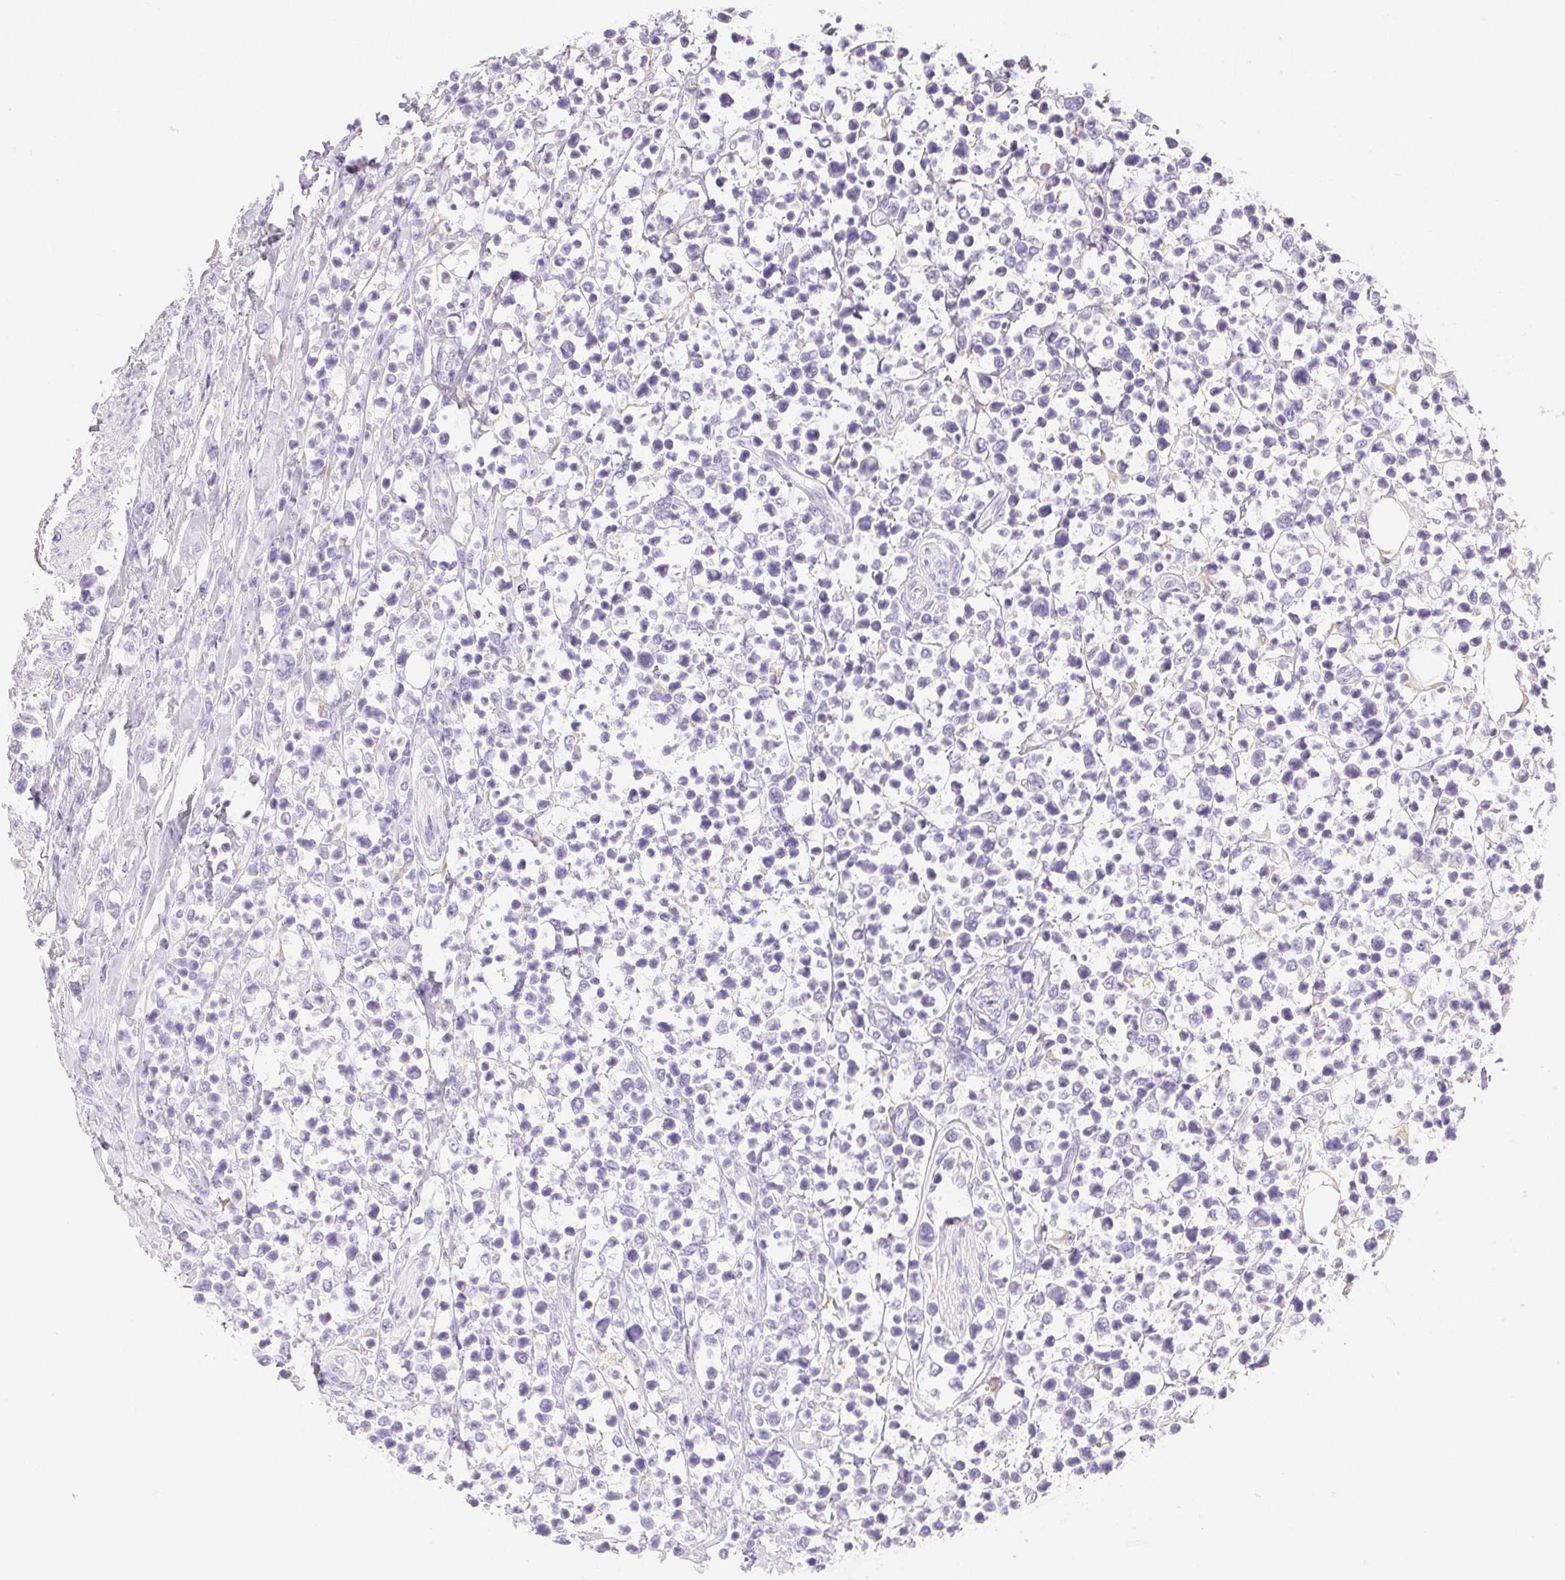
{"staining": {"intensity": "negative", "quantity": "none", "location": "none"}, "tissue": "lymphoma", "cell_type": "Tumor cells", "image_type": "cancer", "snomed": [{"axis": "morphology", "description": "Malignant lymphoma, non-Hodgkin's type, High grade"}, {"axis": "topography", "description": "Soft tissue"}], "caption": "This is a photomicrograph of immunohistochemistry staining of high-grade malignant lymphoma, non-Hodgkin's type, which shows no staining in tumor cells.", "gene": "ATP6V1G3", "patient": {"sex": "female", "age": 56}}